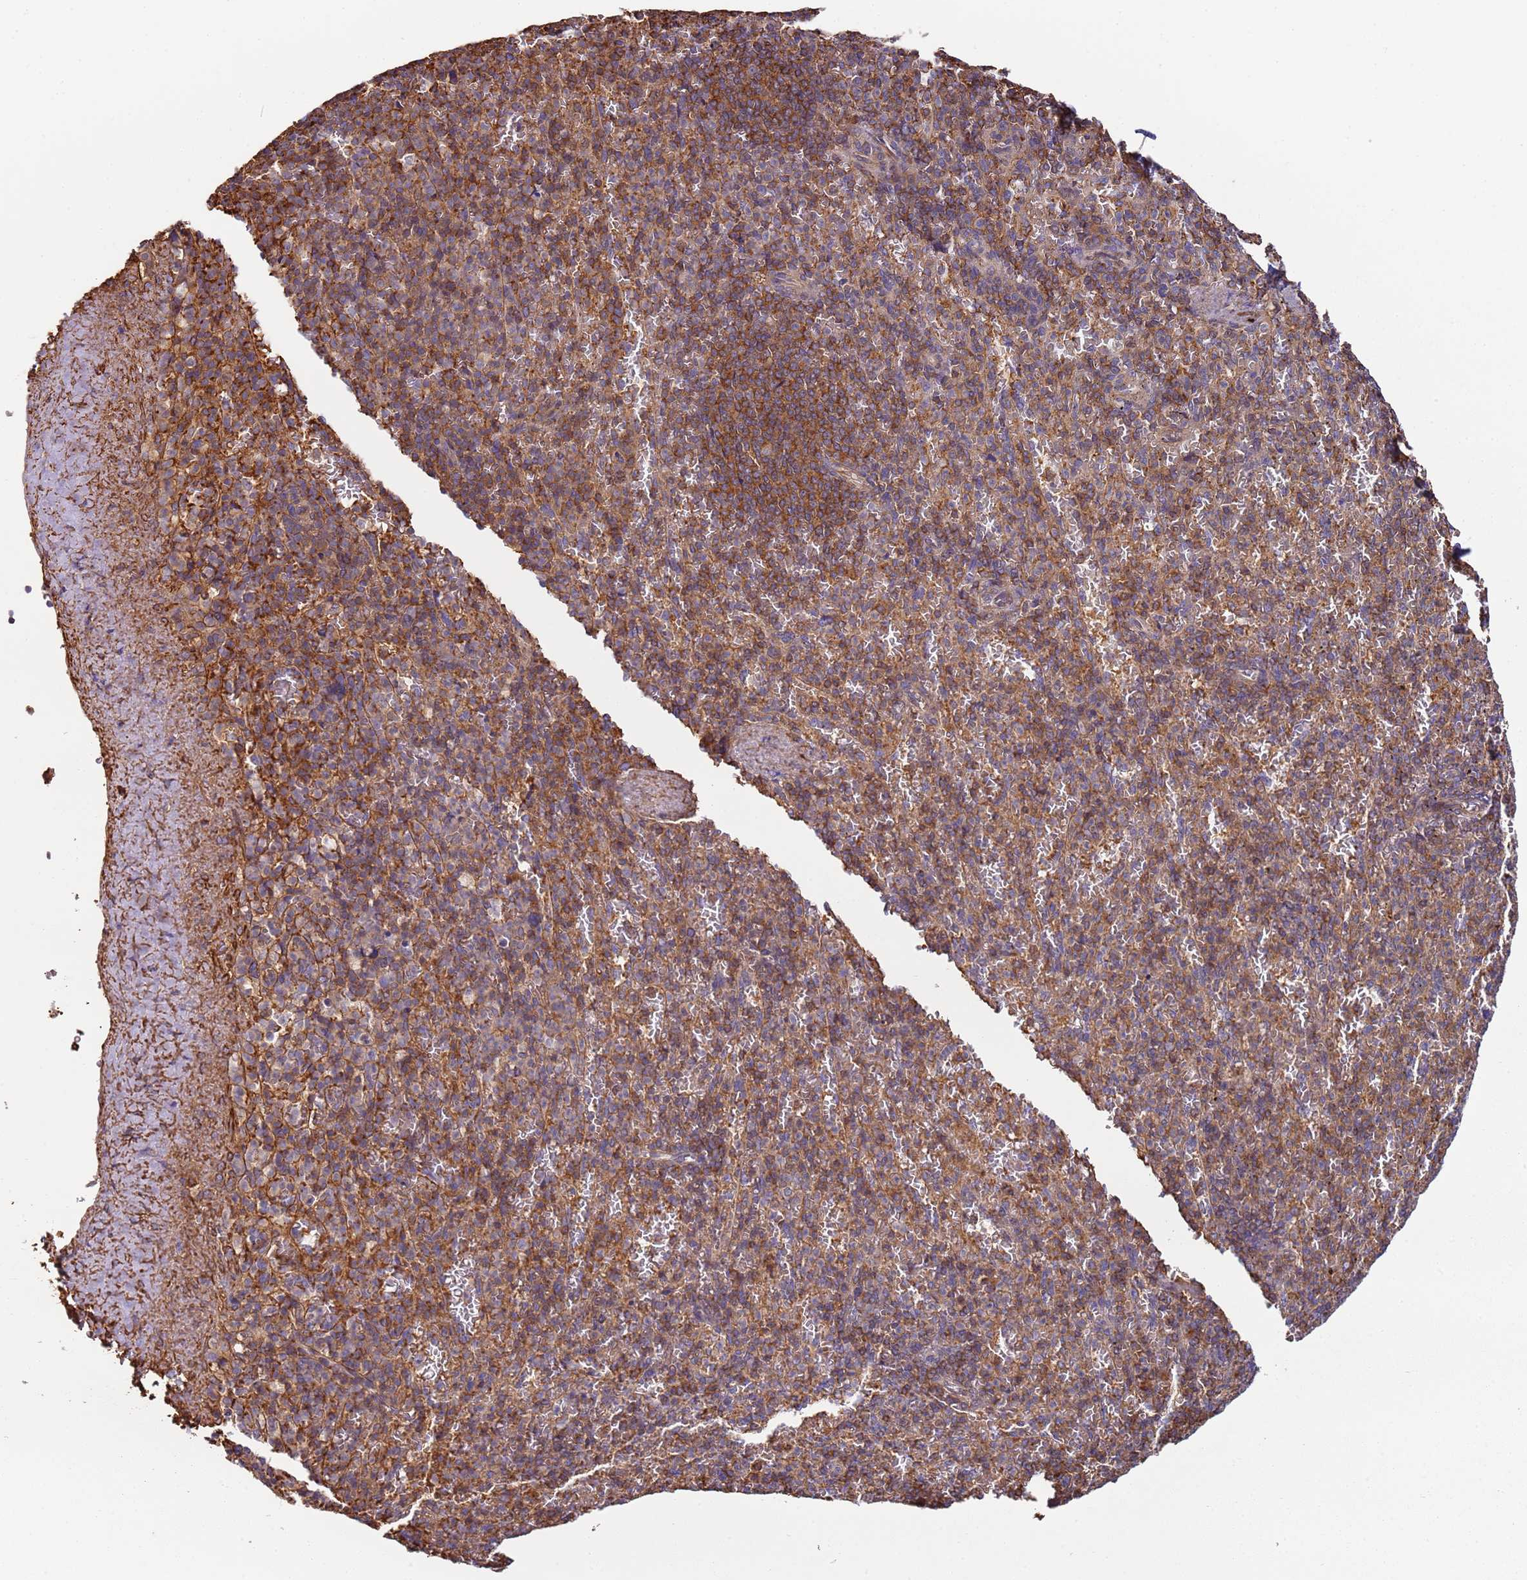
{"staining": {"intensity": "moderate", "quantity": ">75%", "location": "cytoplasmic/membranous"}, "tissue": "spleen", "cell_type": "Cells in red pulp", "image_type": "normal", "snomed": [{"axis": "morphology", "description": "Normal tissue, NOS"}, {"axis": "topography", "description": "Spleen"}], "caption": "Protein staining exhibits moderate cytoplasmic/membranous positivity in about >75% of cells in red pulp in benign spleen. The staining was performed using DAB, with brown indicating positive protein expression. Nuclei are stained blue with hematoxylin.", "gene": "CYP2U1", "patient": {"sex": "female", "age": 74}}